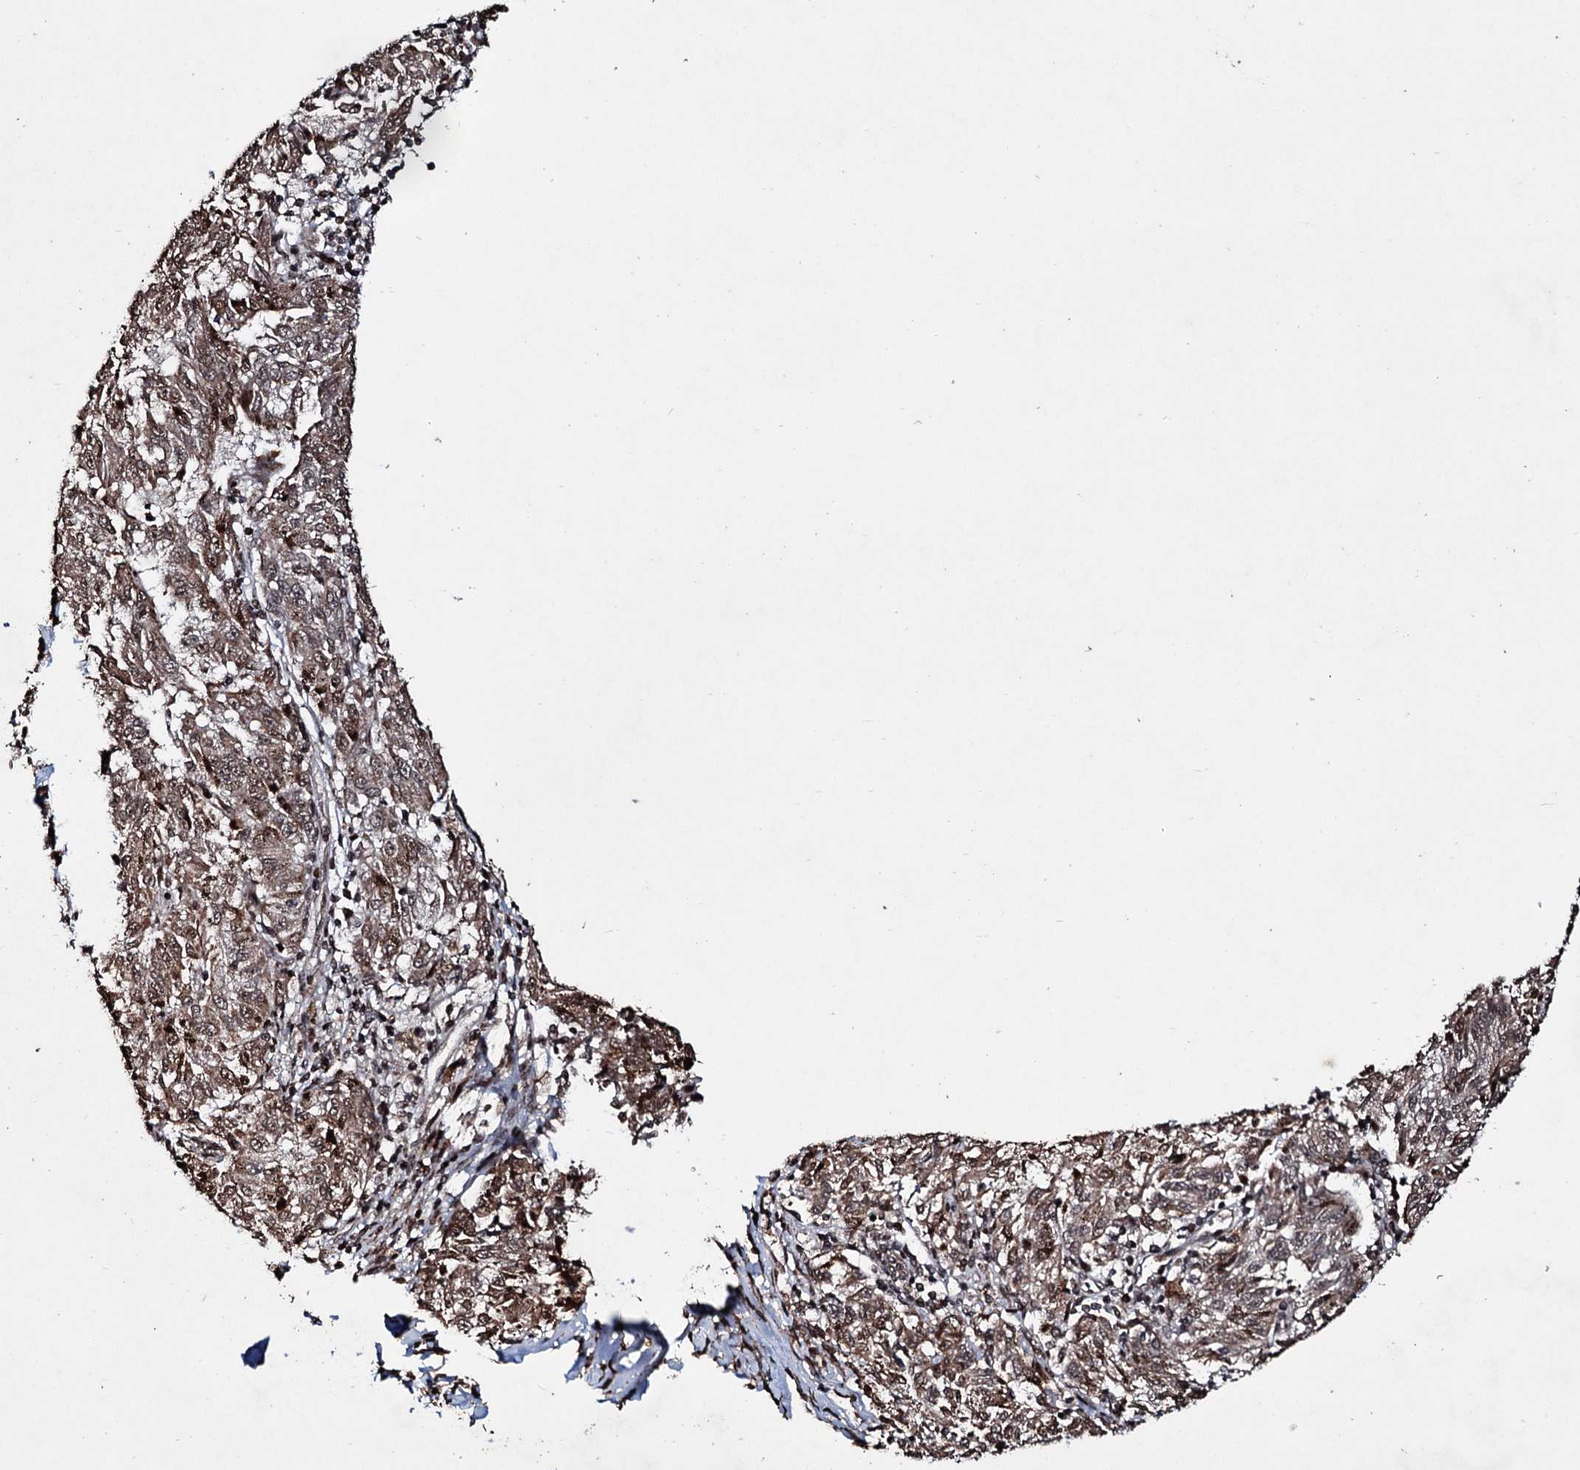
{"staining": {"intensity": "moderate", "quantity": ">75%", "location": "cytoplasmic/membranous,nuclear"}, "tissue": "melanoma", "cell_type": "Tumor cells", "image_type": "cancer", "snomed": [{"axis": "morphology", "description": "Malignant melanoma, NOS"}, {"axis": "topography", "description": "Skin"}], "caption": "This image demonstrates melanoma stained with IHC to label a protein in brown. The cytoplasmic/membranous and nuclear of tumor cells show moderate positivity for the protein. Nuclei are counter-stained blue.", "gene": "EYA4", "patient": {"sex": "female", "age": 72}}